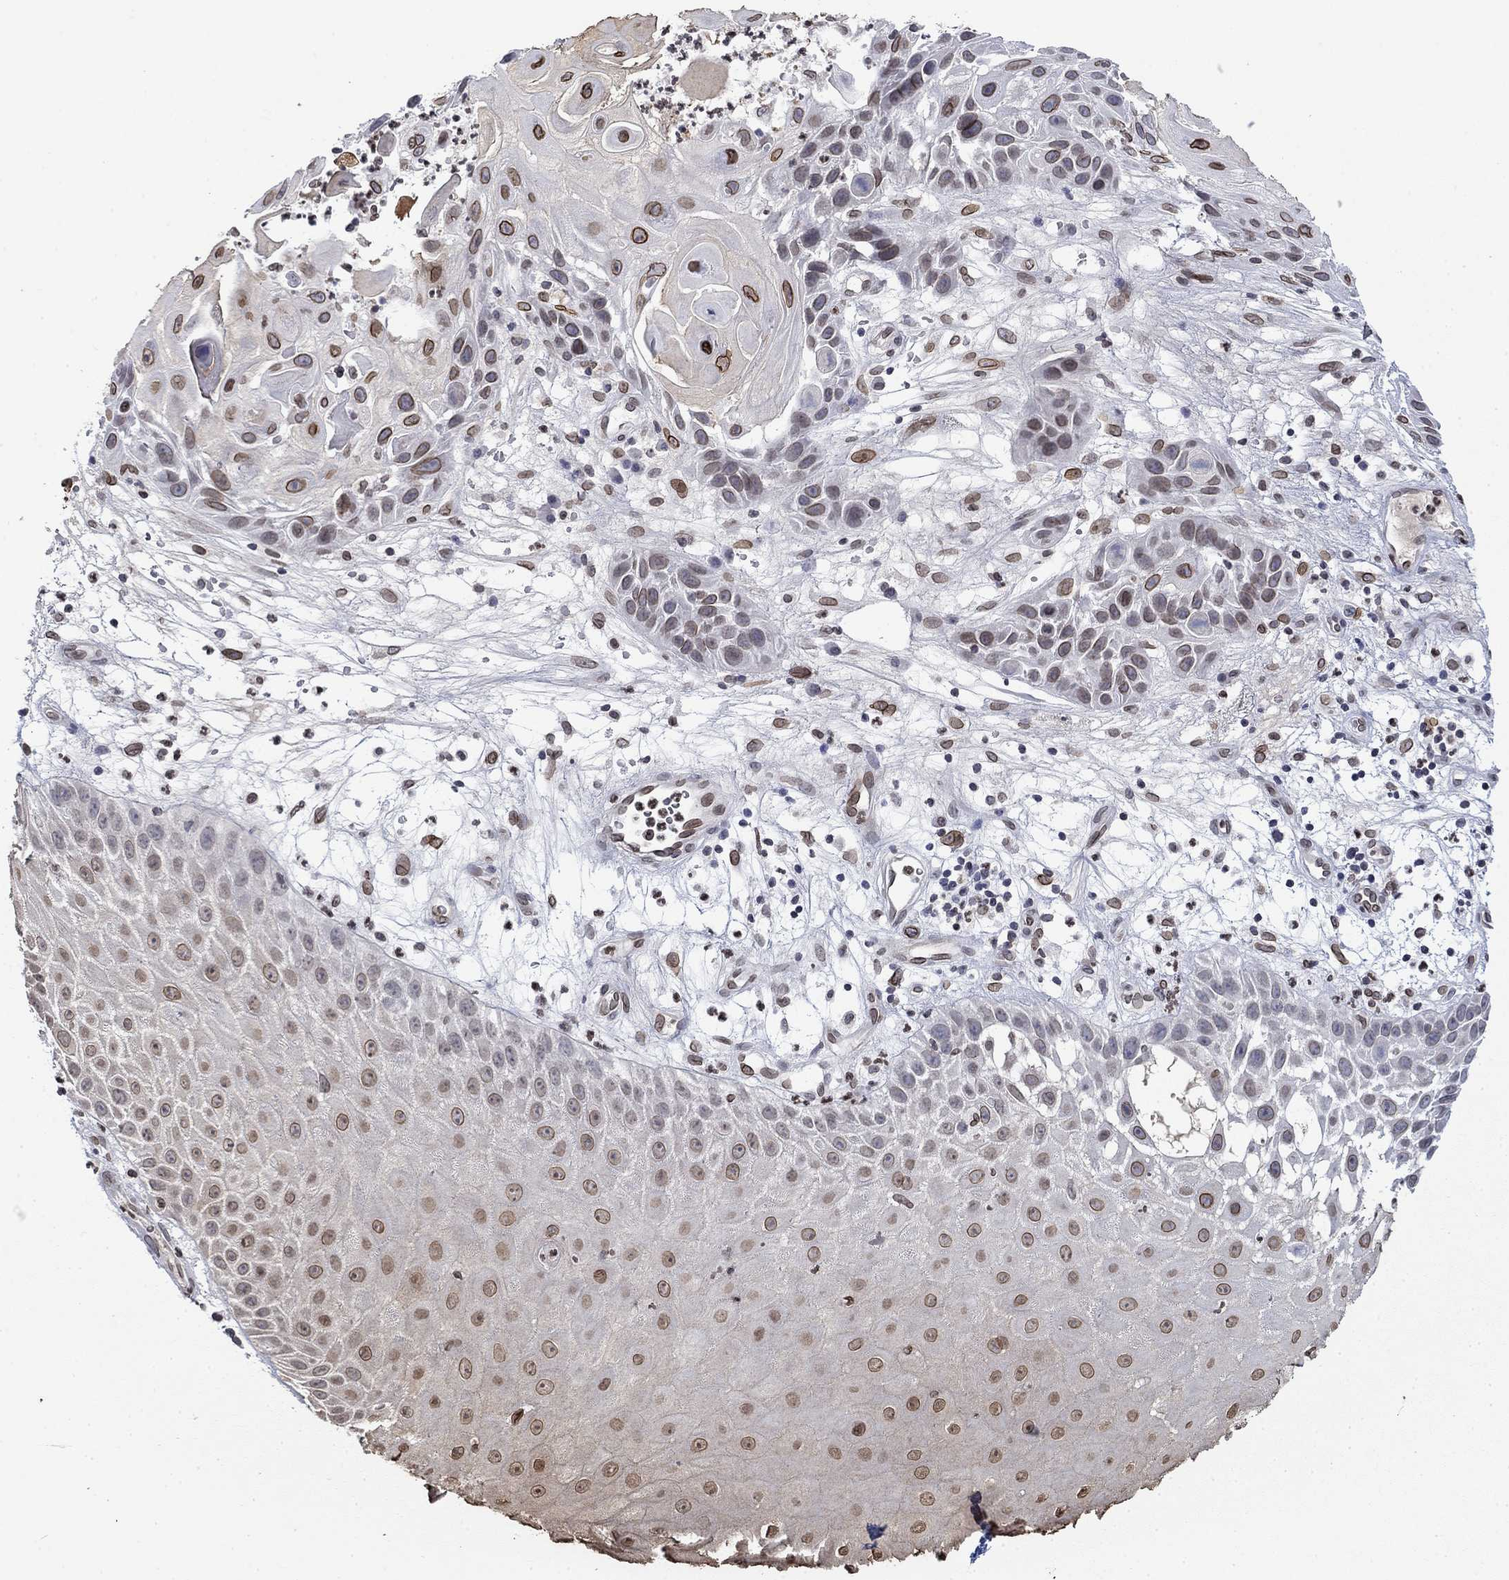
{"staining": {"intensity": "strong", "quantity": "25%-75%", "location": "cytoplasmic/membranous,nuclear"}, "tissue": "skin cancer", "cell_type": "Tumor cells", "image_type": "cancer", "snomed": [{"axis": "morphology", "description": "Normal tissue, NOS"}, {"axis": "morphology", "description": "Squamous cell carcinoma, NOS"}, {"axis": "topography", "description": "Skin"}], "caption": "Immunohistochemical staining of skin squamous cell carcinoma reveals high levels of strong cytoplasmic/membranous and nuclear protein expression in about 25%-75% of tumor cells.", "gene": "TOR1AIP1", "patient": {"sex": "male", "age": 79}}